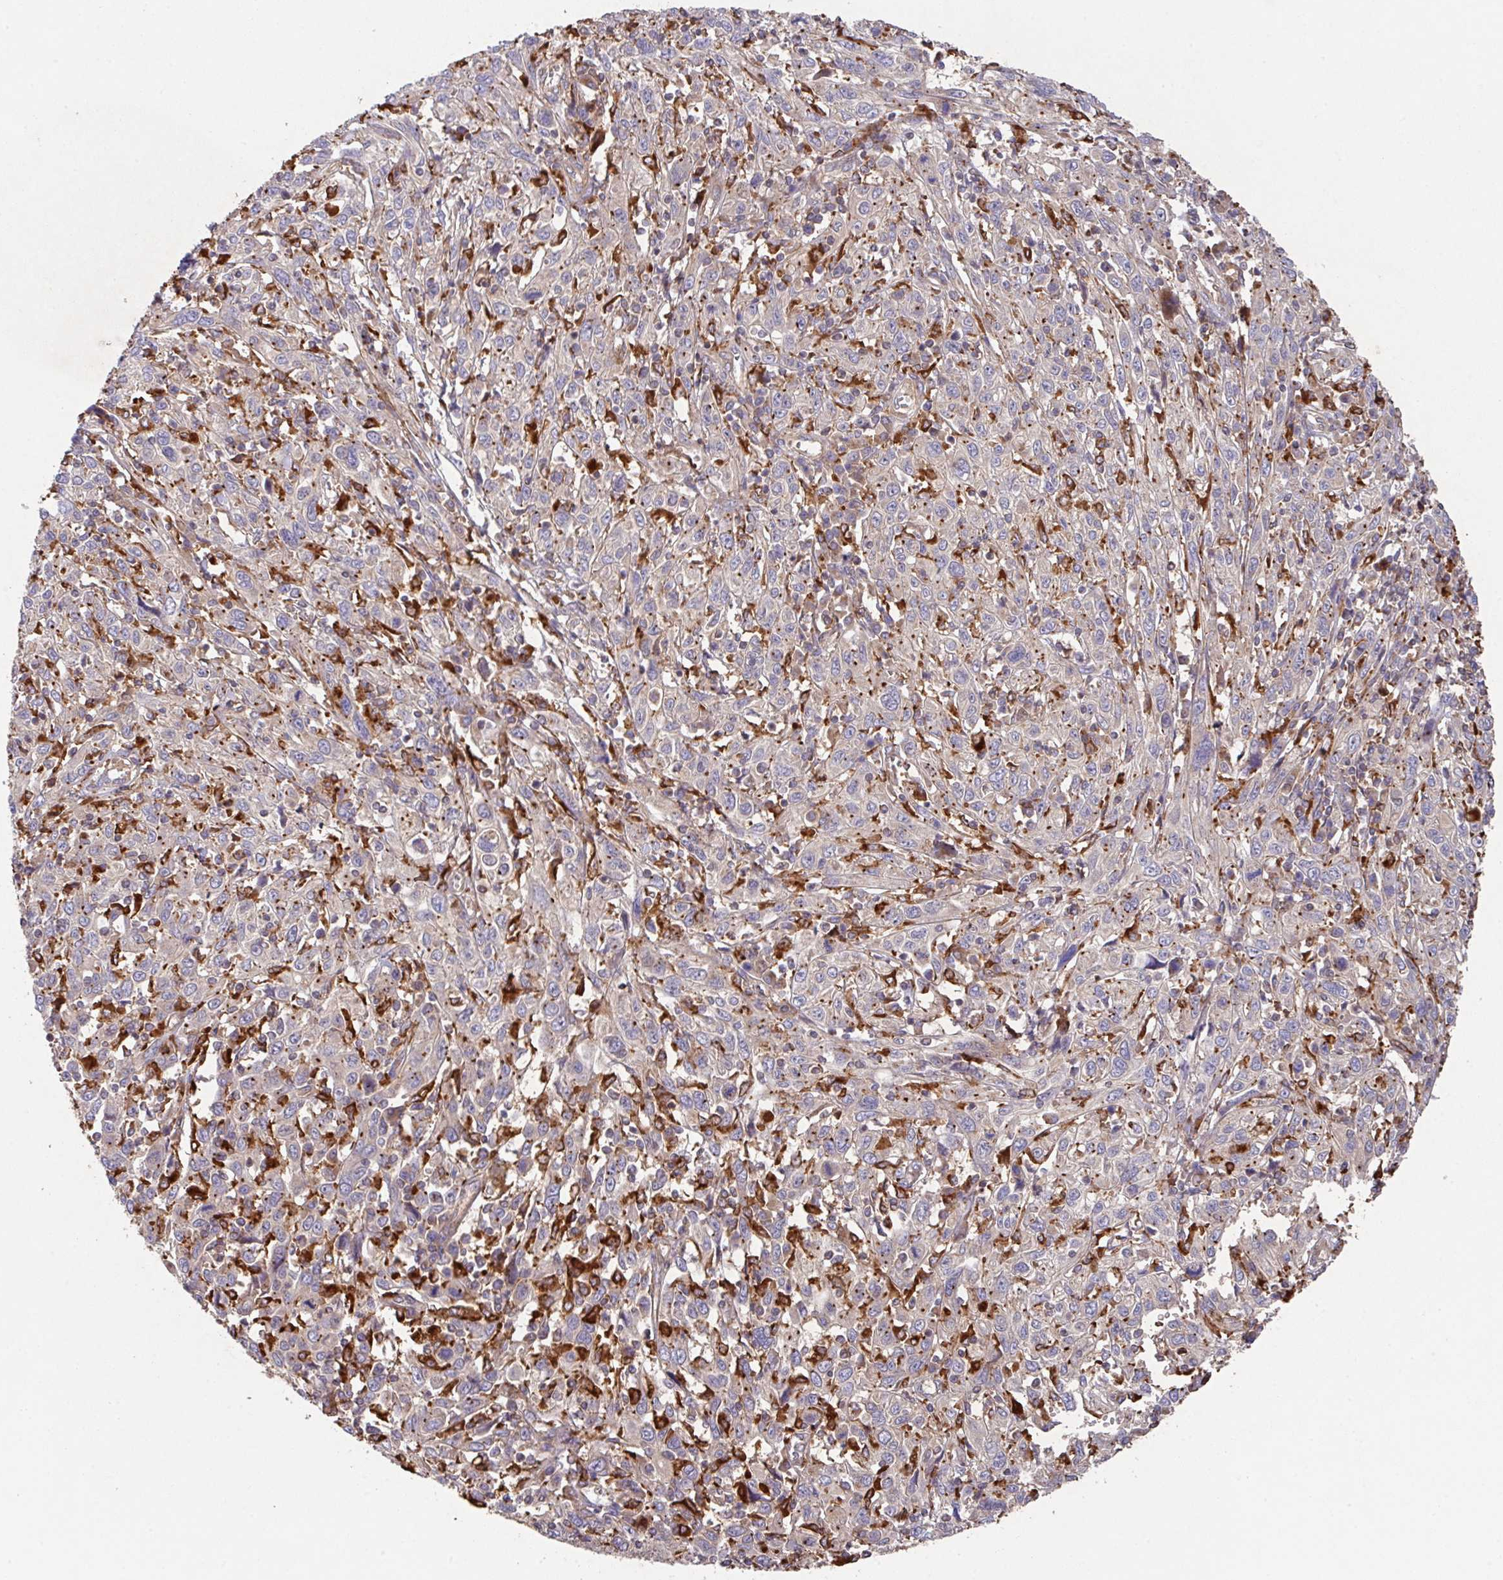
{"staining": {"intensity": "weak", "quantity": "<25%", "location": "cytoplasmic/membranous"}, "tissue": "cervical cancer", "cell_type": "Tumor cells", "image_type": "cancer", "snomed": [{"axis": "morphology", "description": "Squamous cell carcinoma, NOS"}, {"axis": "topography", "description": "Cervix"}], "caption": "An immunohistochemistry (IHC) image of cervical squamous cell carcinoma is shown. There is no staining in tumor cells of cervical squamous cell carcinoma. The staining is performed using DAB brown chromogen with nuclei counter-stained in using hematoxylin.", "gene": "TRIM14", "patient": {"sex": "female", "age": 46}}